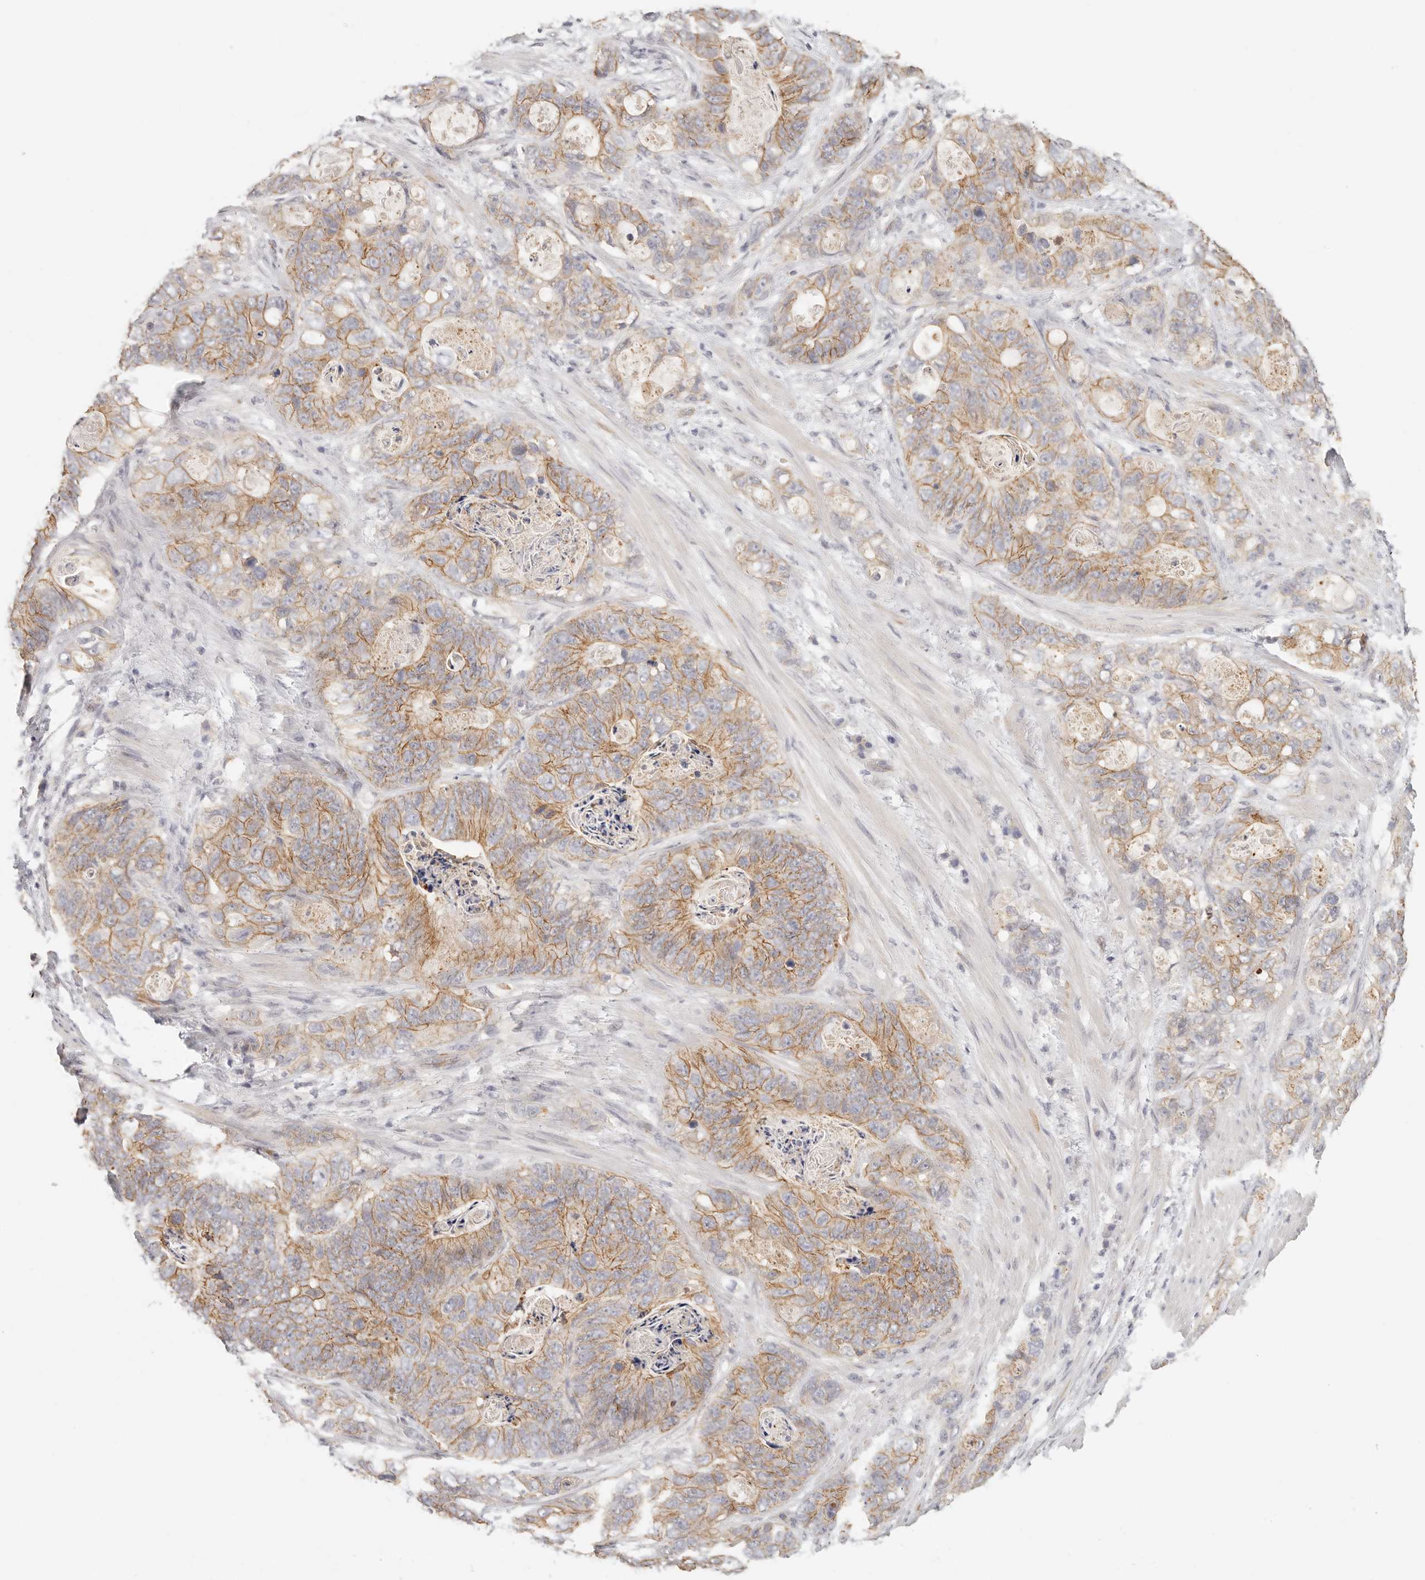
{"staining": {"intensity": "moderate", "quantity": ">75%", "location": "cytoplasmic/membranous"}, "tissue": "stomach cancer", "cell_type": "Tumor cells", "image_type": "cancer", "snomed": [{"axis": "morphology", "description": "Normal tissue, NOS"}, {"axis": "morphology", "description": "Adenocarcinoma, NOS"}, {"axis": "topography", "description": "Stomach"}], "caption": "Protein staining of adenocarcinoma (stomach) tissue exhibits moderate cytoplasmic/membranous staining in approximately >75% of tumor cells.", "gene": "ANXA9", "patient": {"sex": "female", "age": 89}}